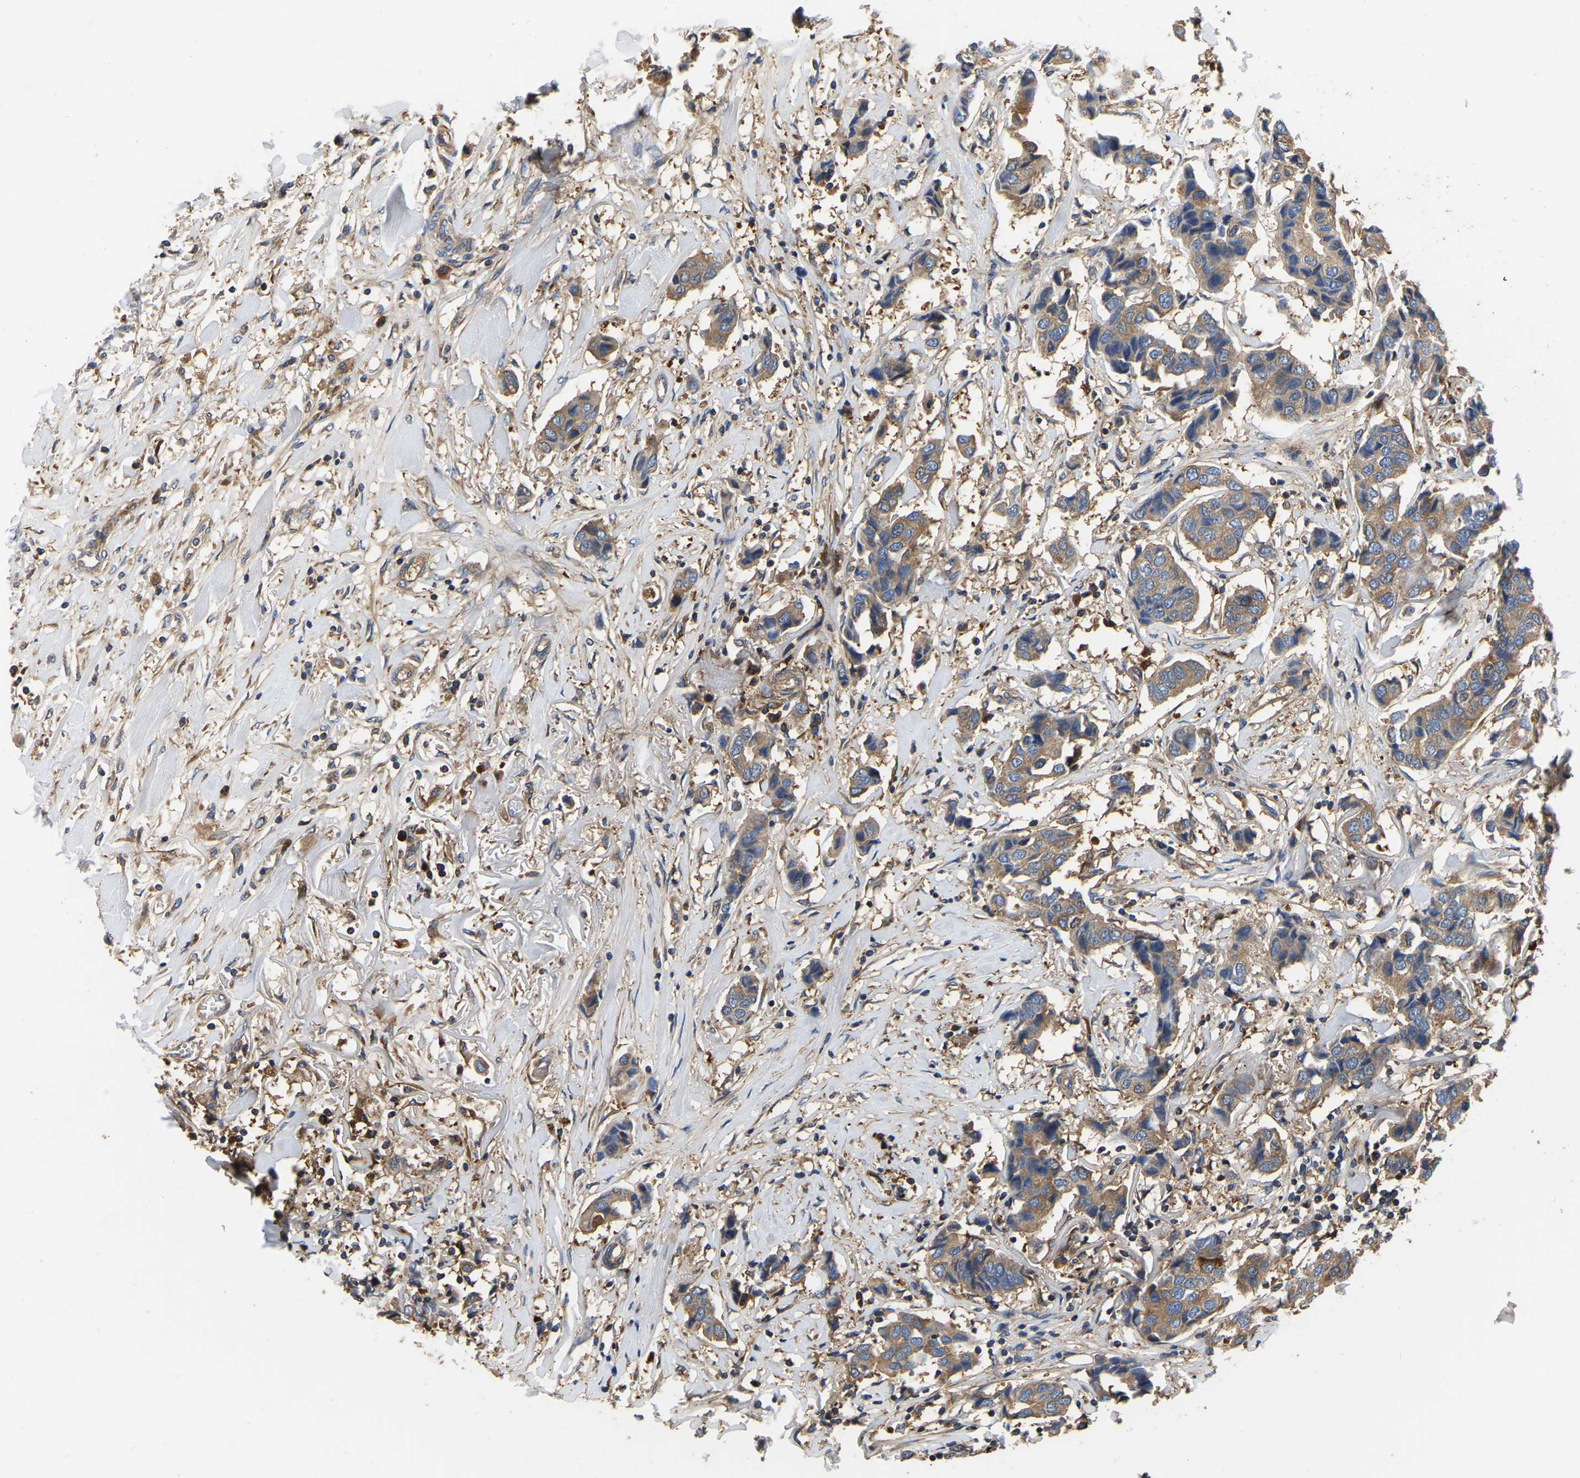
{"staining": {"intensity": "moderate", "quantity": ">75%", "location": "cytoplasmic/membranous"}, "tissue": "breast cancer", "cell_type": "Tumor cells", "image_type": "cancer", "snomed": [{"axis": "morphology", "description": "Duct carcinoma"}, {"axis": "topography", "description": "Breast"}], "caption": "A medium amount of moderate cytoplasmic/membranous expression is appreciated in approximately >75% of tumor cells in breast cancer (intraductal carcinoma) tissue. Ihc stains the protein in brown and the nuclei are stained blue.", "gene": "GARS1", "patient": {"sex": "female", "age": 80}}